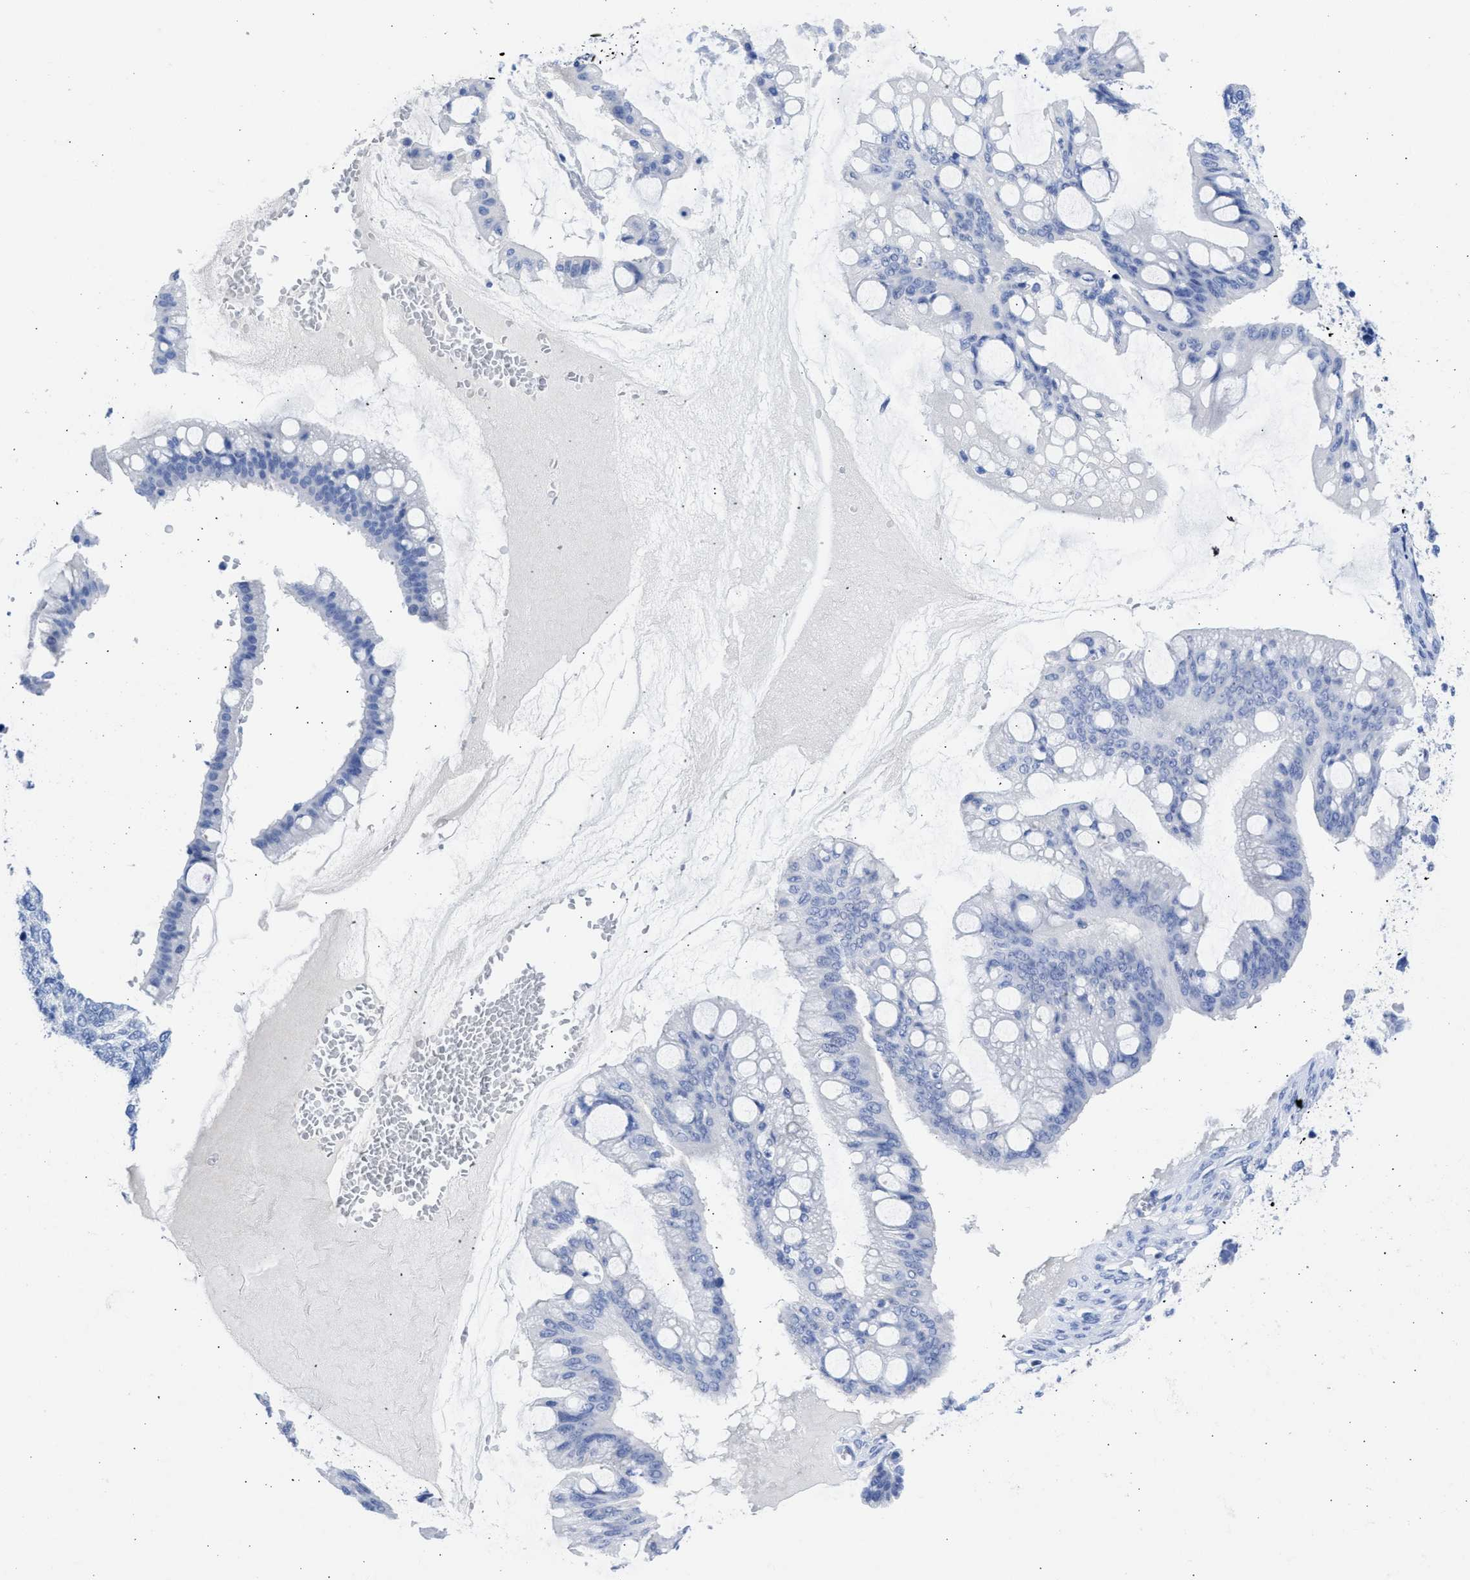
{"staining": {"intensity": "negative", "quantity": "none", "location": "none"}, "tissue": "ovarian cancer", "cell_type": "Tumor cells", "image_type": "cancer", "snomed": [{"axis": "morphology", "description": "Cystadenocarcinoma, mucinous, NOS"}, {"axis": "topography", "description": "Ovary"}], "caption": "Immunohistochemistry (IHC) image of neoplastic tissue: human ovarian mucinous cystadenocarcinoma stained with DAB (3,3'-diaminobenzidine) demonstrates no significant protein positivity in tumor cells. (DAB immunohistochemistry (IHC) with hematoxylin counter stain).", "gene": "NCAM1", "patient": {"sex": "female", "age": 73}}